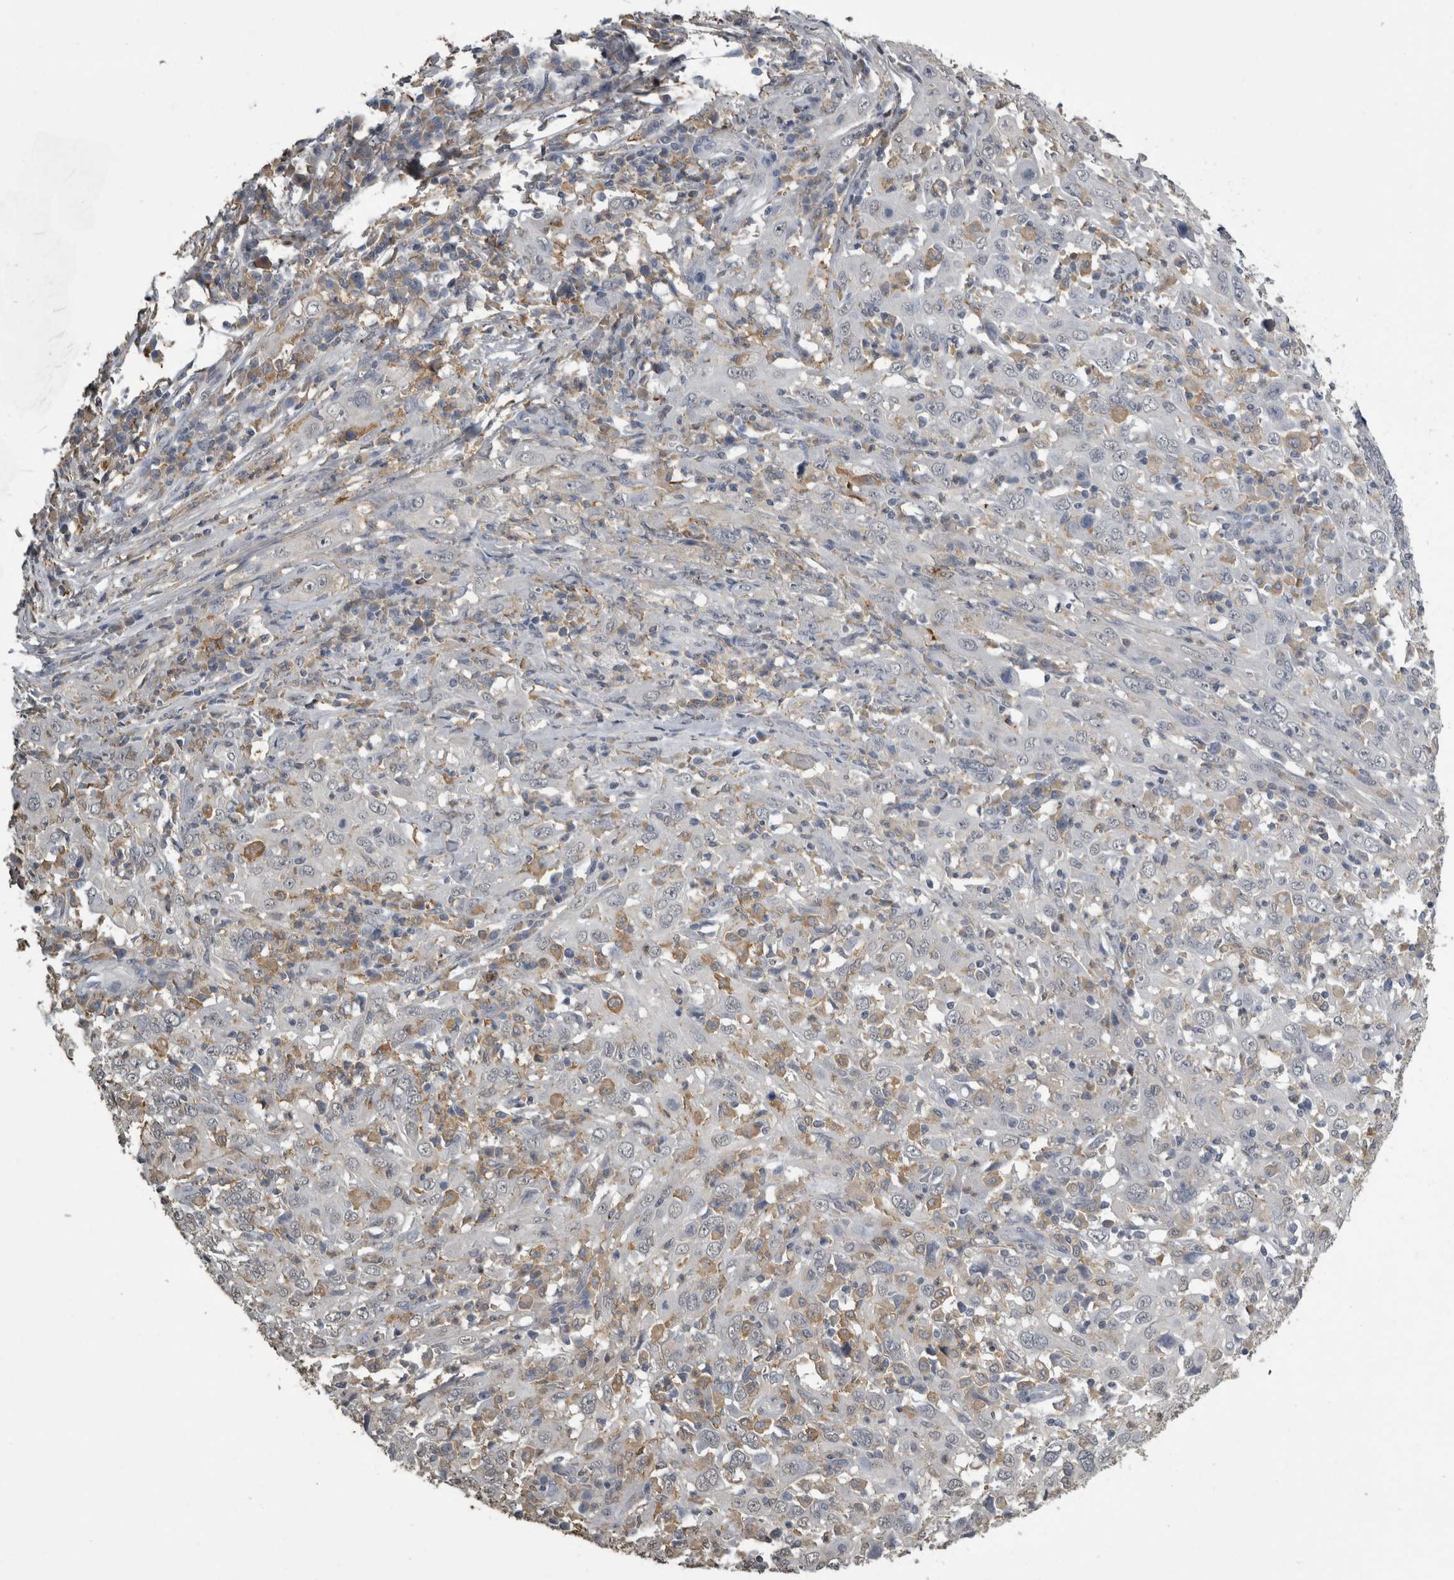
{"staining": {"intensity": "negative", "quantity": "none", "location": "none"}, "tissue": "cervical cancer", "cell_type": "Tumor cells", "image_type": "cancer", "snomed": [{"axis": "morphology", "description": "Squamous cell carcinoma, NOS"}, {"axis": "topography", "description": "Cervix"}], "caption": "IHC of cervical squamous cell carcinoma exhibits no positivity in tumor cells.", "gene": "PIK3AP1", "patient": {"sex": "female", "age": 46}}